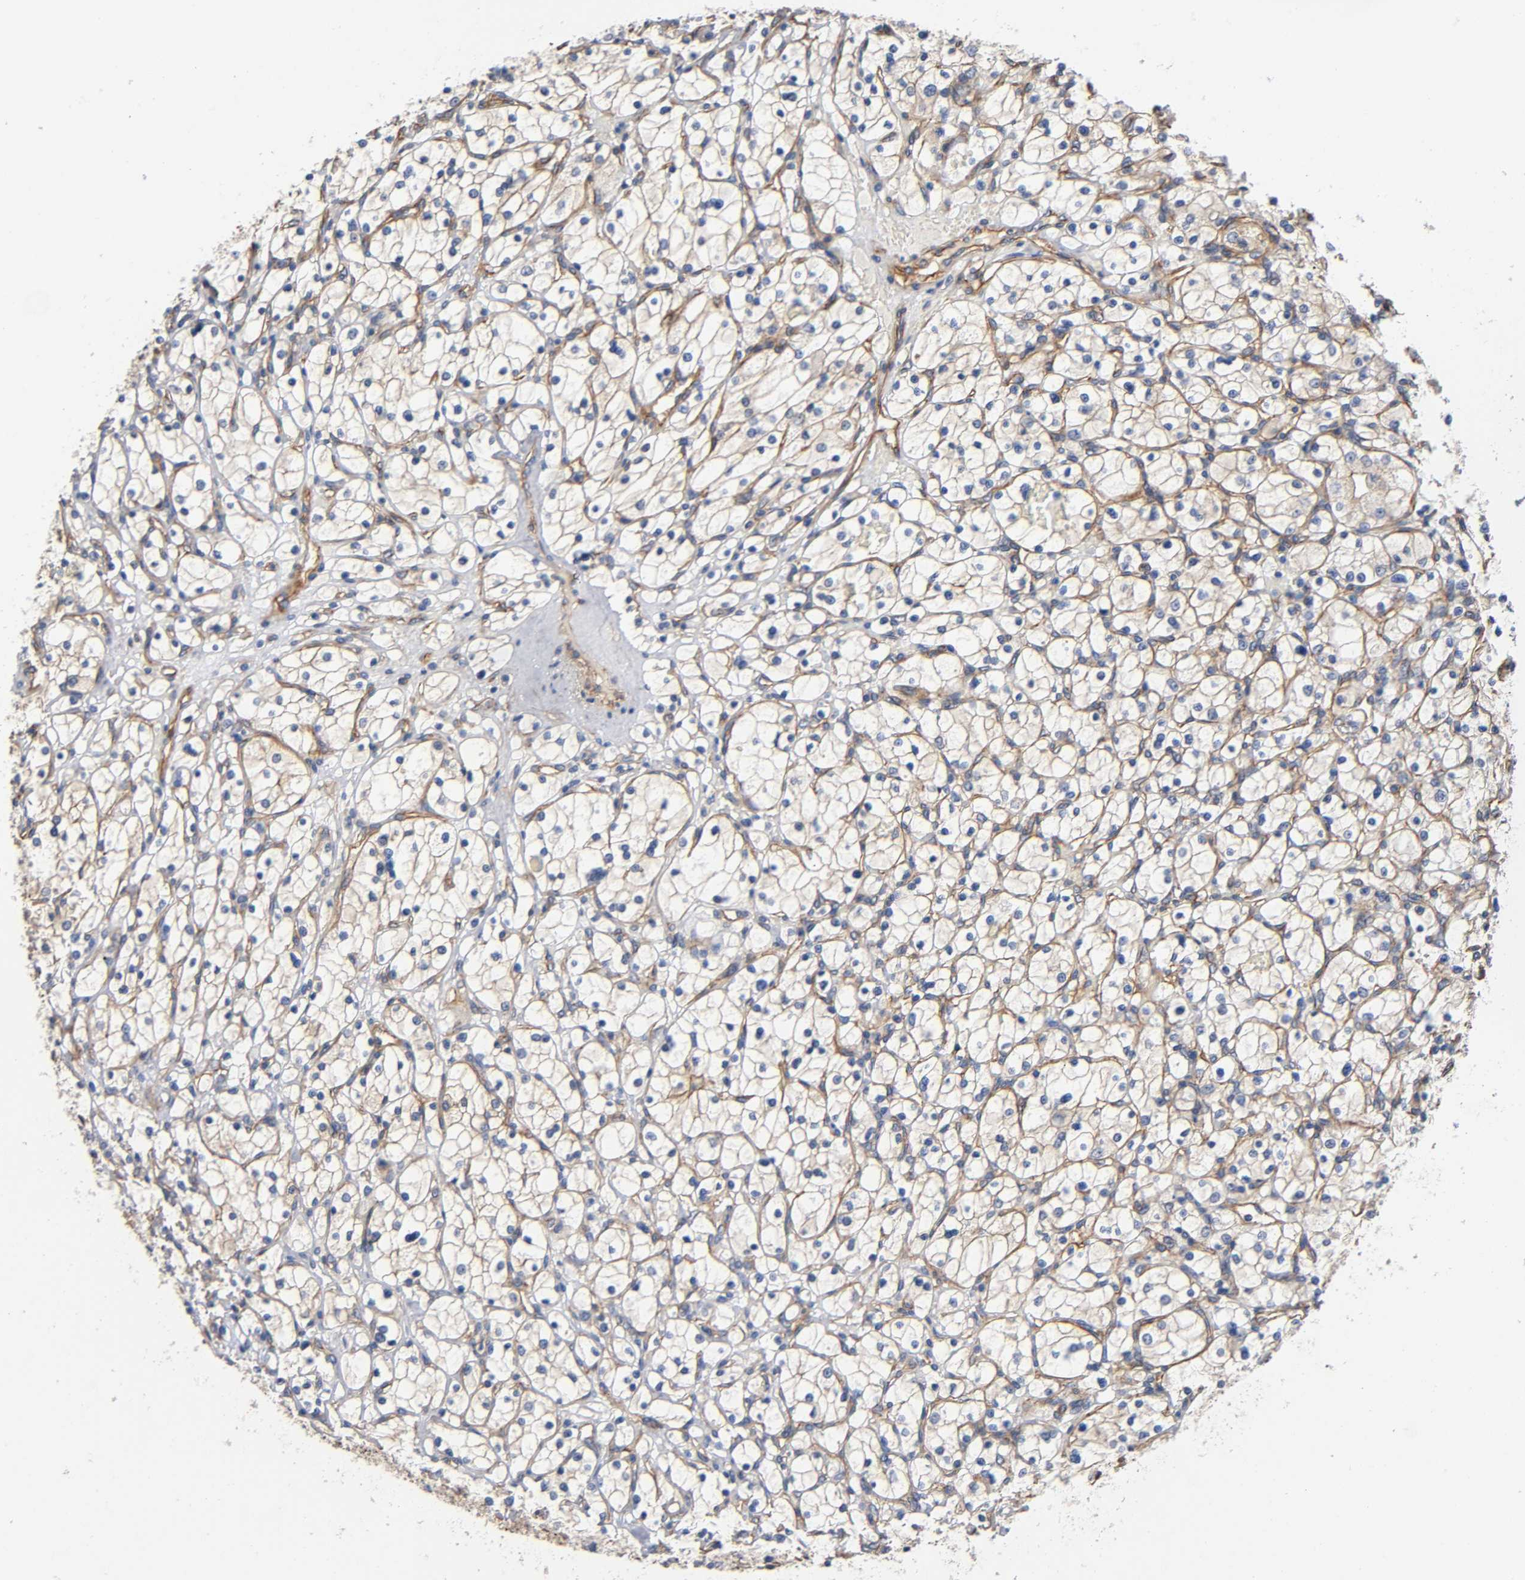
{"staining": {"intensity": "negative", "quantity": "none", "location": "none"}, "tissue": "renal cancer", "cell_type": "Tumor cells", "image_type": "cancer", "snomed": [{"axis": "morphology", "description": "Adenocarcinoma, NOS"}, {"axis": "topography", "description": "Kidney"}], "caption": "High power microscopy histopathology image of an immunohistochemistry (IHC) micrograph of renal cancer (adenocarcinoma), revealing no significant expression in tumor cells.", "gene": "MARS1", "patient": {"sex": "female", "age": 83}}